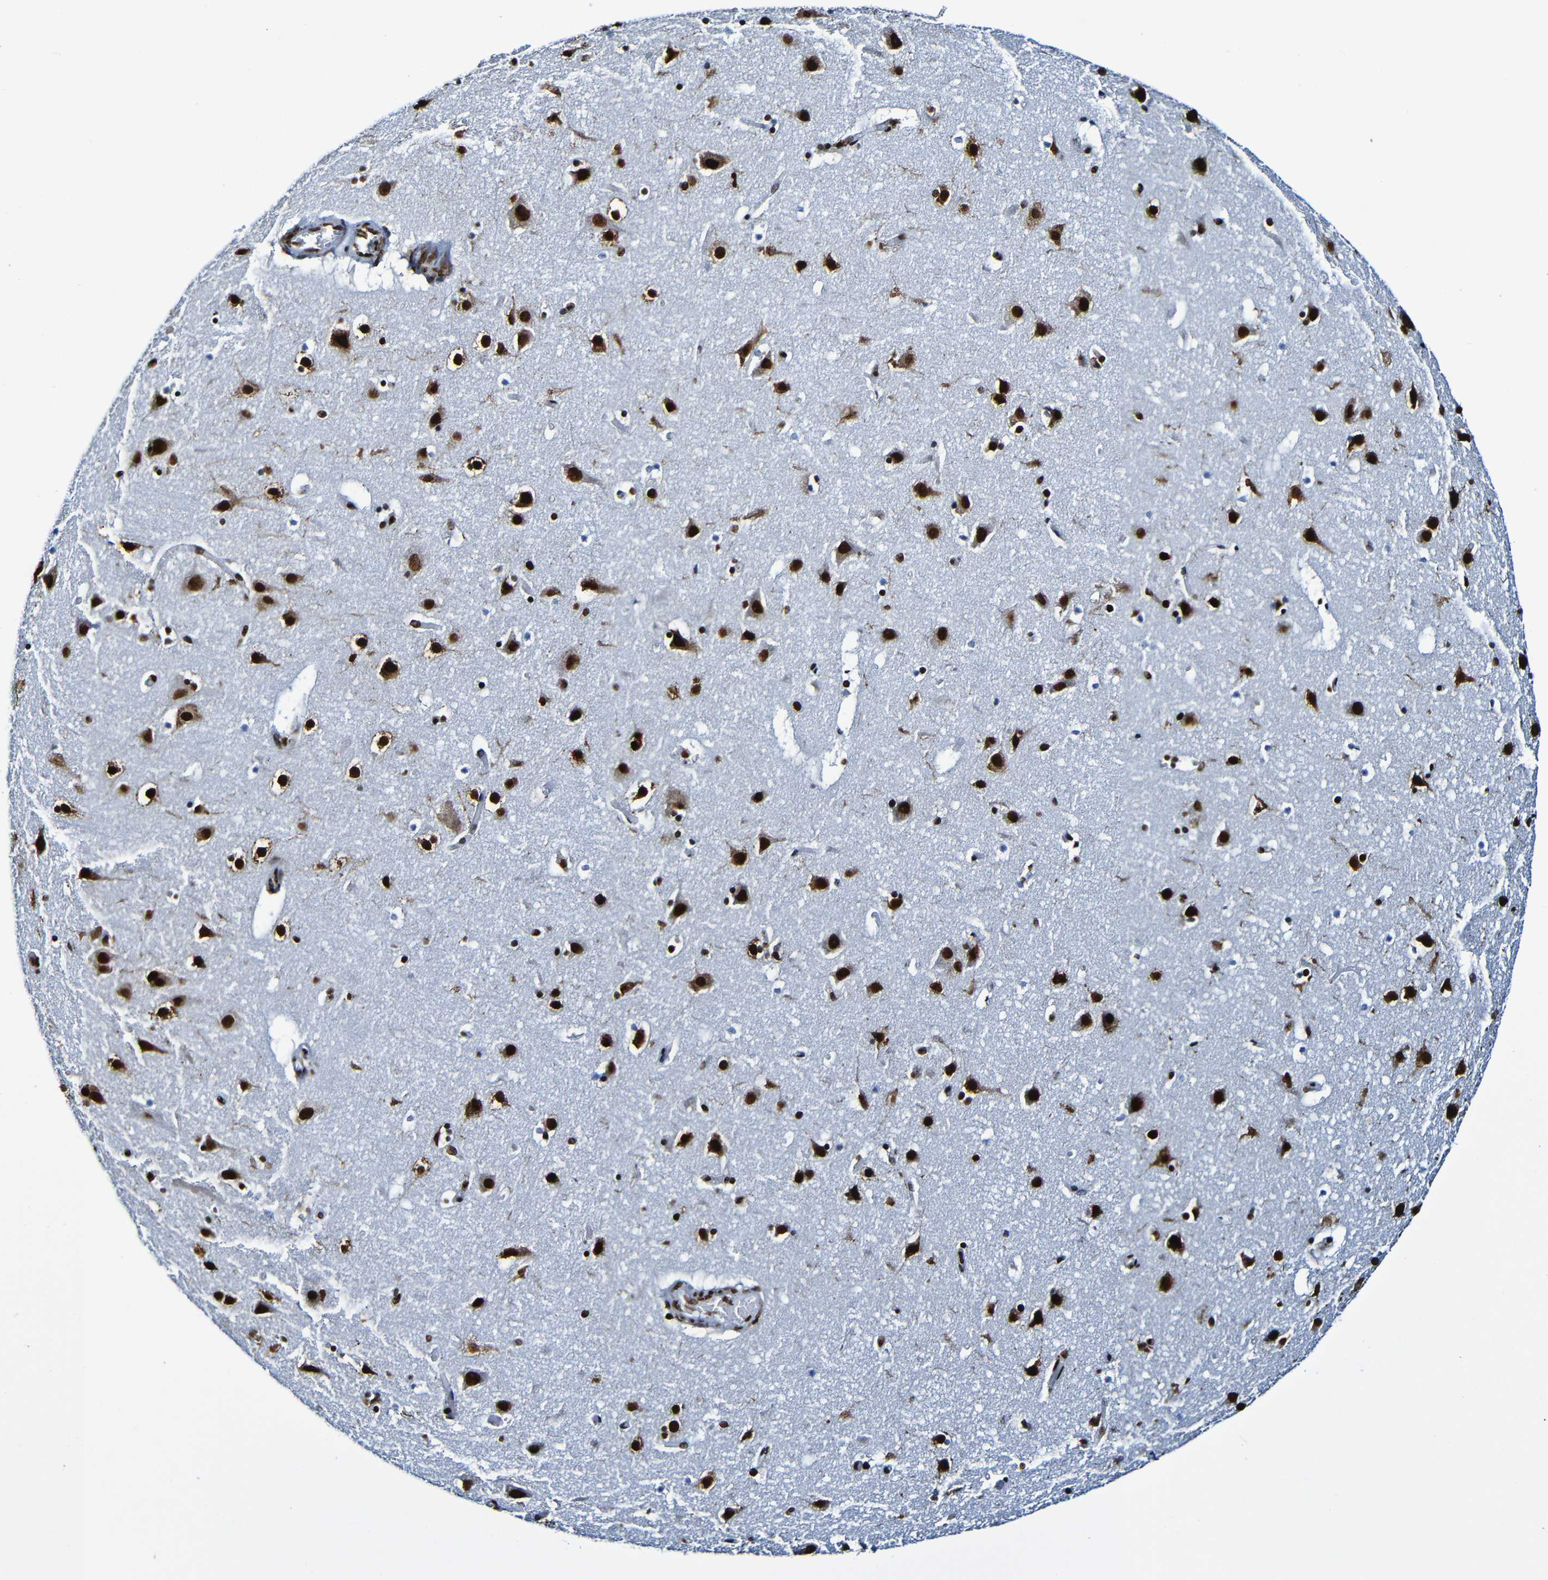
{"staining": {"intensity": "strong", "quantity": ">75%", "location": "nuclear"}, "tissue": "cerebral cortex", "cell_type": "Endothelial cells", "image_type": "normal", "snomed": [{"axis": "morphology", "description": "Normal tissue, NOS"}, {"axis": "topography", "description": "Cerebral cortex"}], "caption": "IHC staining of benign cerebral cortex, which demonstrates high levels of strong nuclear expression in about >75% of endothelial cells indicating strong nuclear protein positivity. The staining was performed using DAB (brown) for protein detection and nuclei were counterstained in hematoxylin (blue).", "gene": "SRSF3", "patient": {"sex": "male", "age": 45}}